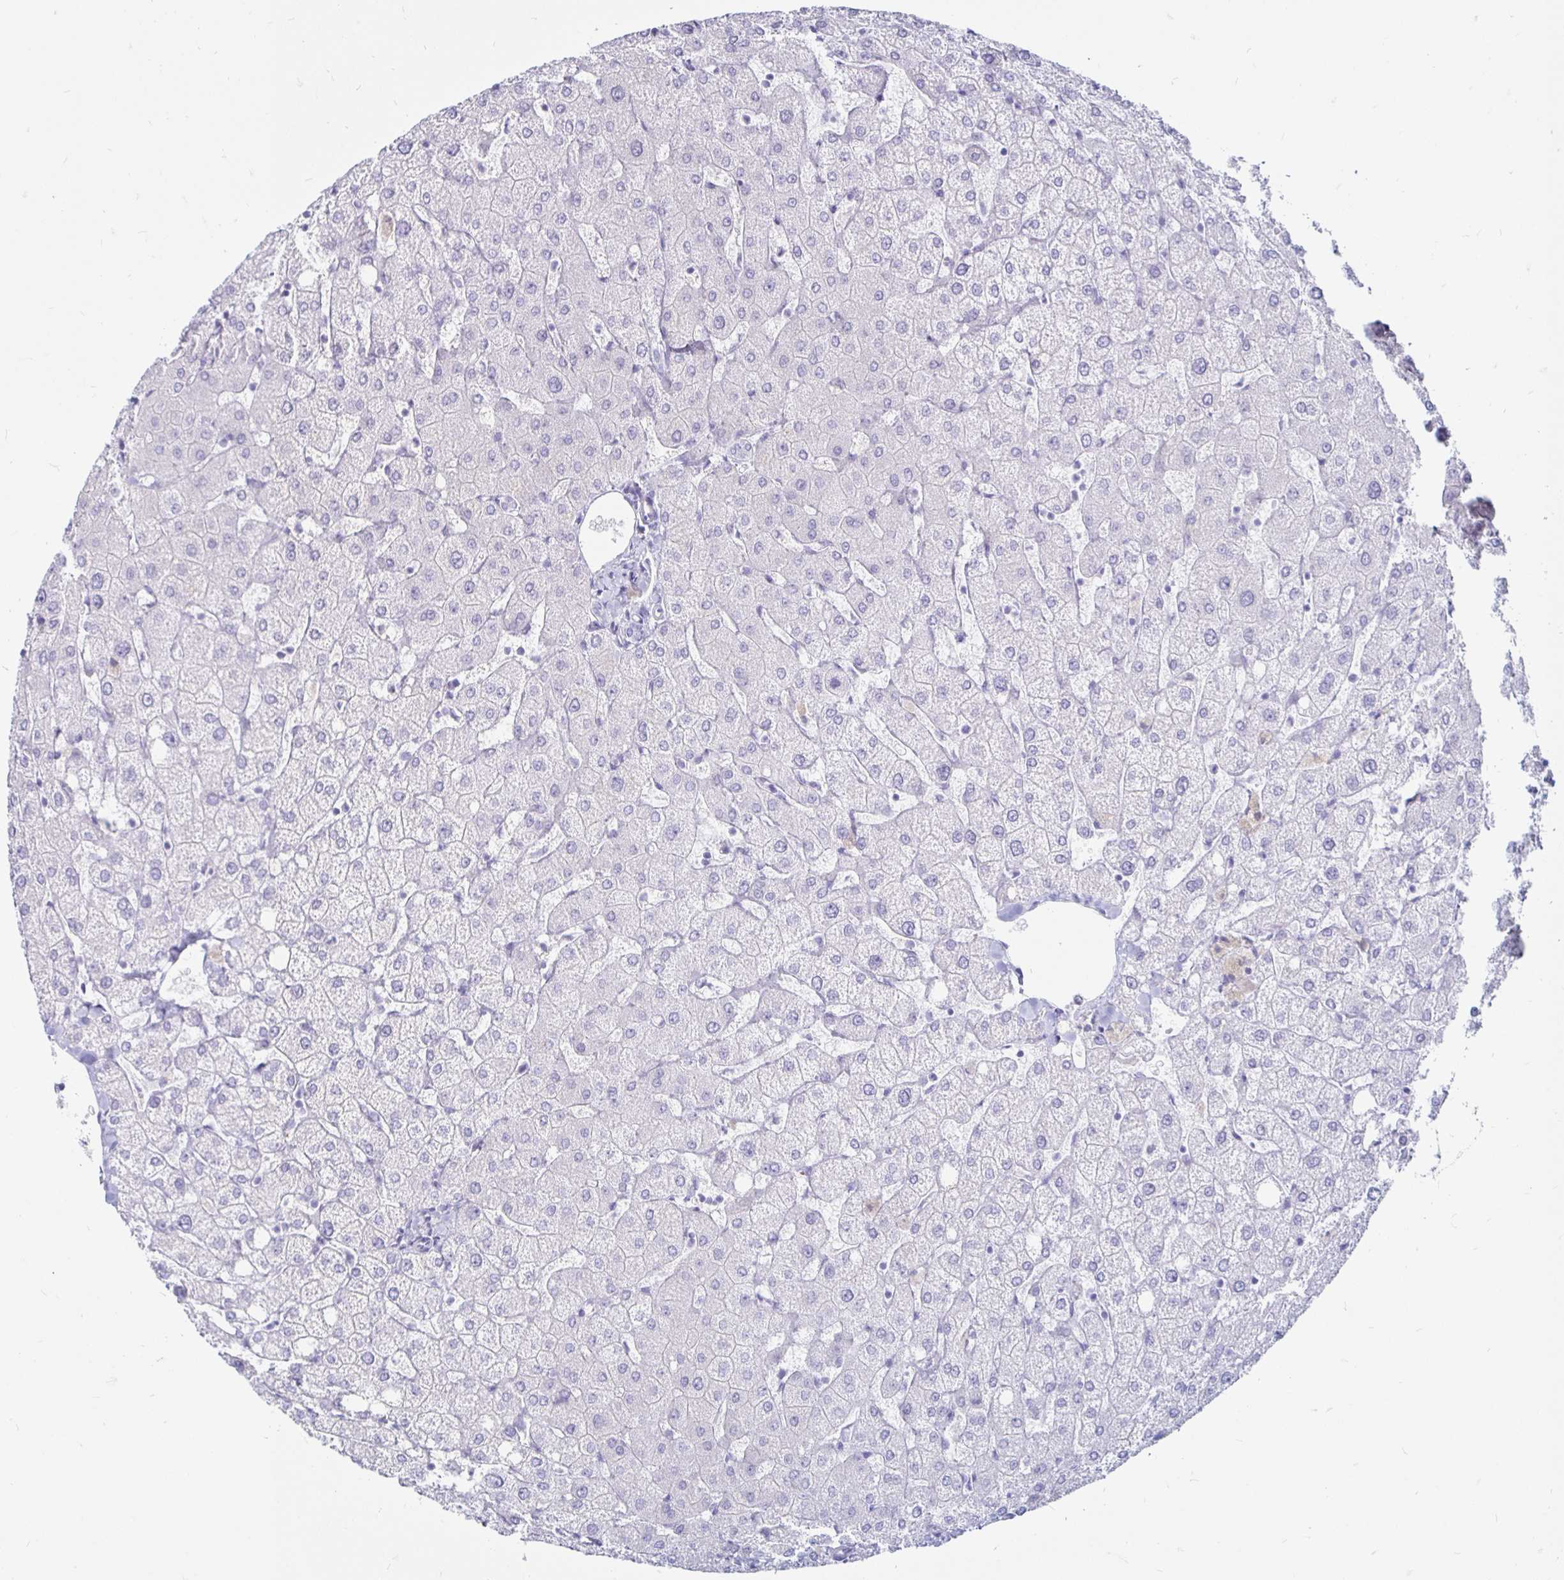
{"staining": {"intensity": "negative", "quantity": "none", "location": "none"}, "tissue": "liver", "cell_type": "Cholangiocytes", "image_type": "normal", "snomed": [{"axis": "morphology", "description": "Normal tissue, NOS"}, {"axis": "topography", "description": "Liver"}], "caption": "Photomicrograph shows no protein expression in cholangiocytes of unremarkable liver. Brightfield microscopy of immunohistochemistry stained with DAB (3,3'-diaminobenzidine) (brown) and hematoxylin (blue), captured at high magnification.", "gene": "TIMP1", "patient": {"sex": "female", "age": 54}}